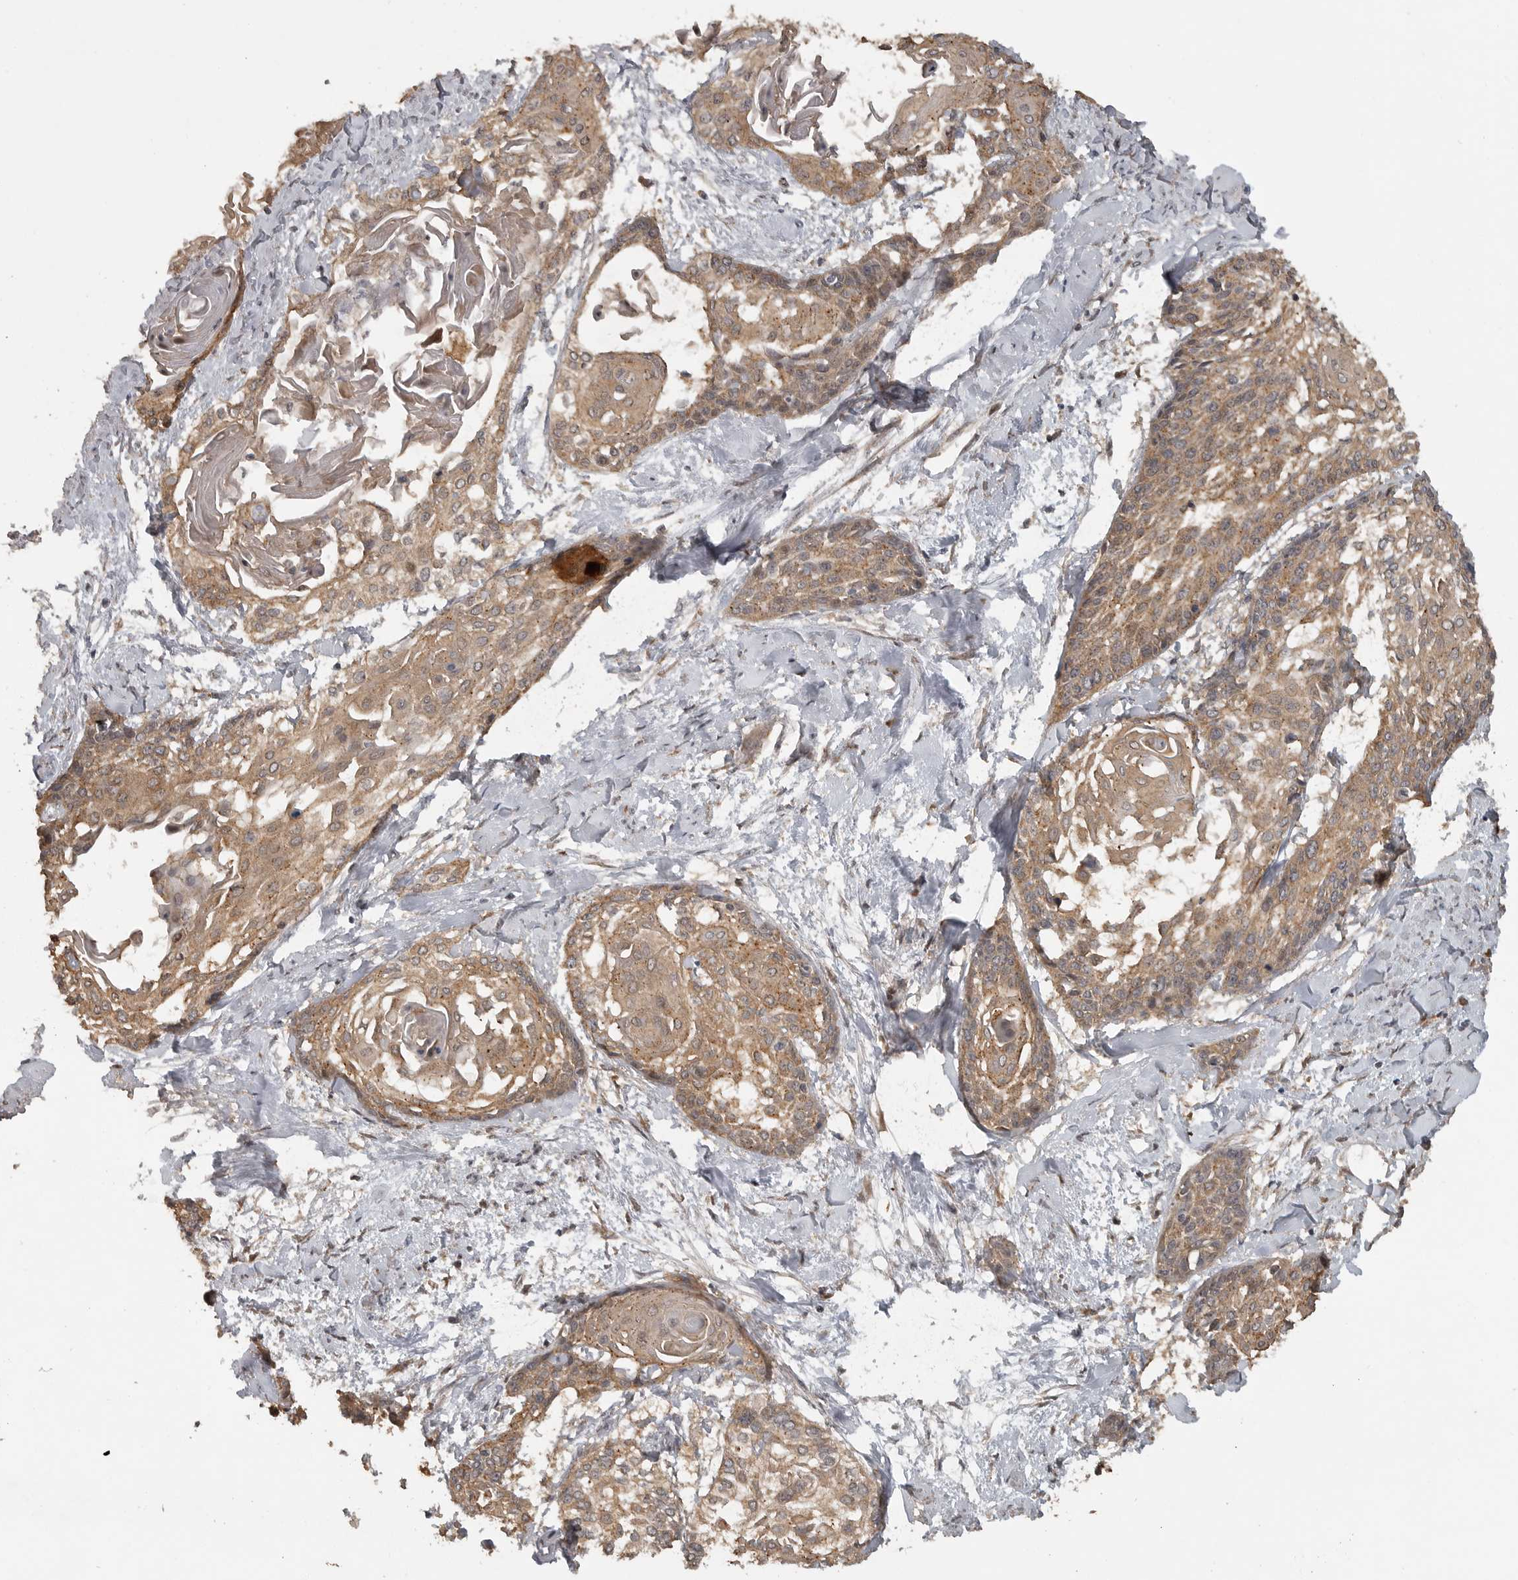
{"staining": {"intensity": "moderate", "quantity": ">75%", "location": "cytoplasmic/membranous"}, "tissue": "cervical cancer", "cell_type": "Tumor cells", "image_type": "cancer", "snomed": [{"axis": "morphology", "description": "Squamous cell carcinoma, NOS"}, {"axis": "topography", "description": "Cervix"}], "caption": "Immunohistochemistry micrograph of human cervical squamous cell carcinoma stained for a protein (brown), which demonstrates medium levels of moderate cytoplasmic/membranous expression in about >75% of tumor cells.", "gene": "LLGL1", "patient": {"sex": "female", "age": 57}}